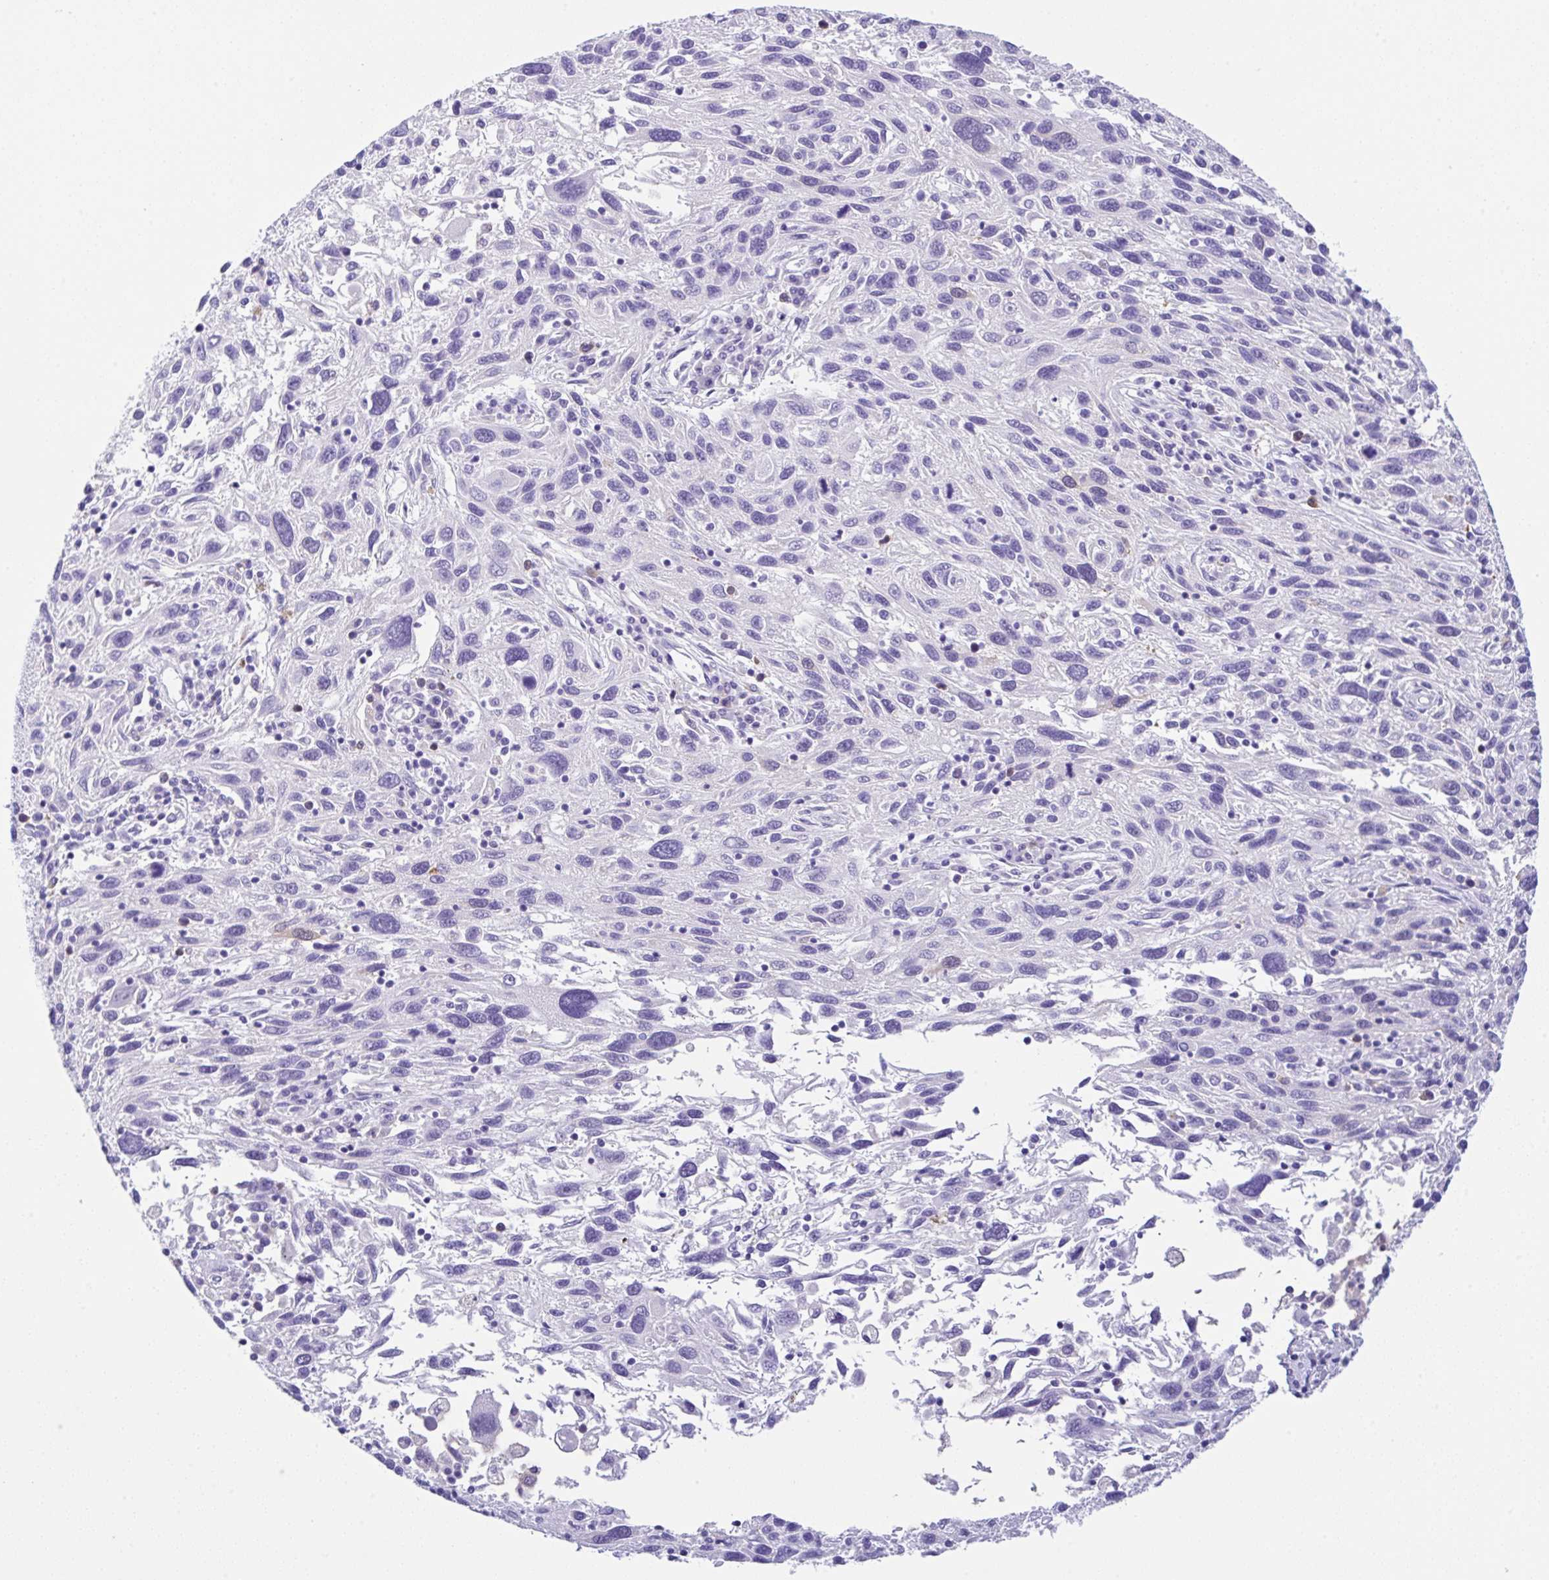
{"staining": {"intensity": "moderate", "quantity": "<25%", "location": "cytoplasmic/membranous"}, "tissue": "melanoma", "cell_type": "Tumor cells", "image_type": "cancer", "snomed": [{"axis": "morphology", "description": "Malignant melanoma, NOS"}, {"axis": "topography", "description": "Skin"}], "caption": "The photomicrograph exhibits staining of malignant melanoma, revealing moderate cytoplasmic/membranous protein staining (brown color) within tumor cells.", "gene": "RRM2", "patient": {"sex": "male", "age": 53}}